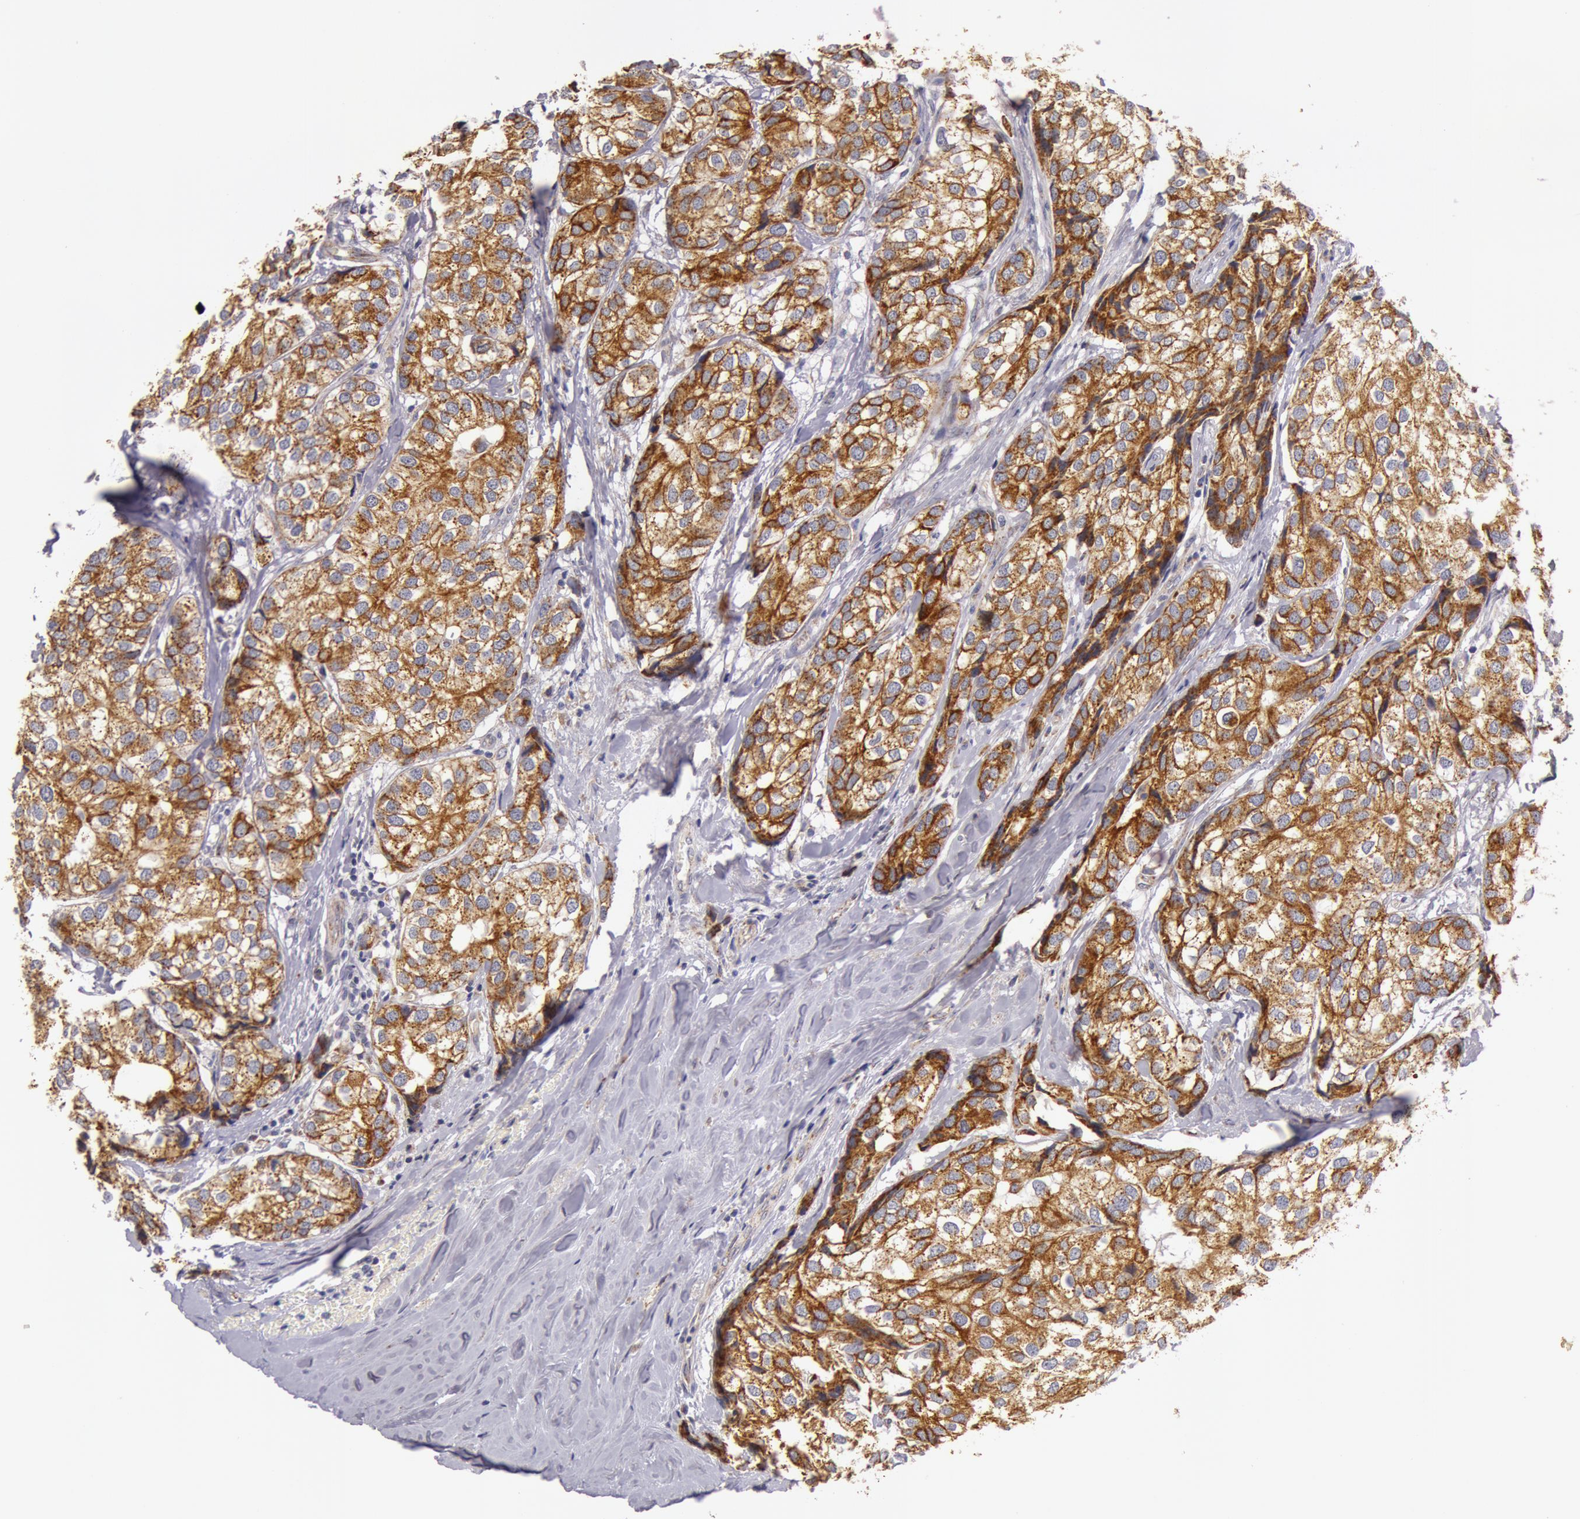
{"staining": {"intensity": "moderate", "quantity": ">75%", "location": "cytoplasmic/membranous"}, "tissue": "breast cancer", "cell_type": "Tumor cells", "image_type": "cancer", "snomed": [{"axis": "morphology", "description": "Duct carcinoma"}, {"axis": "topography", "description": "Breast"}], "caption": "Protein expression analysis of human invasive ductal carcinoma (breast) reveals moderate cytoplasmic/membranous positivity in about >75% of tumor cells. (DAB (3,3'-diaminobenzidine) = brown stain, brightfield microscopy at high magnification).", "gene": "KRT18", "patient": {"sex": "female", "age": 68}}